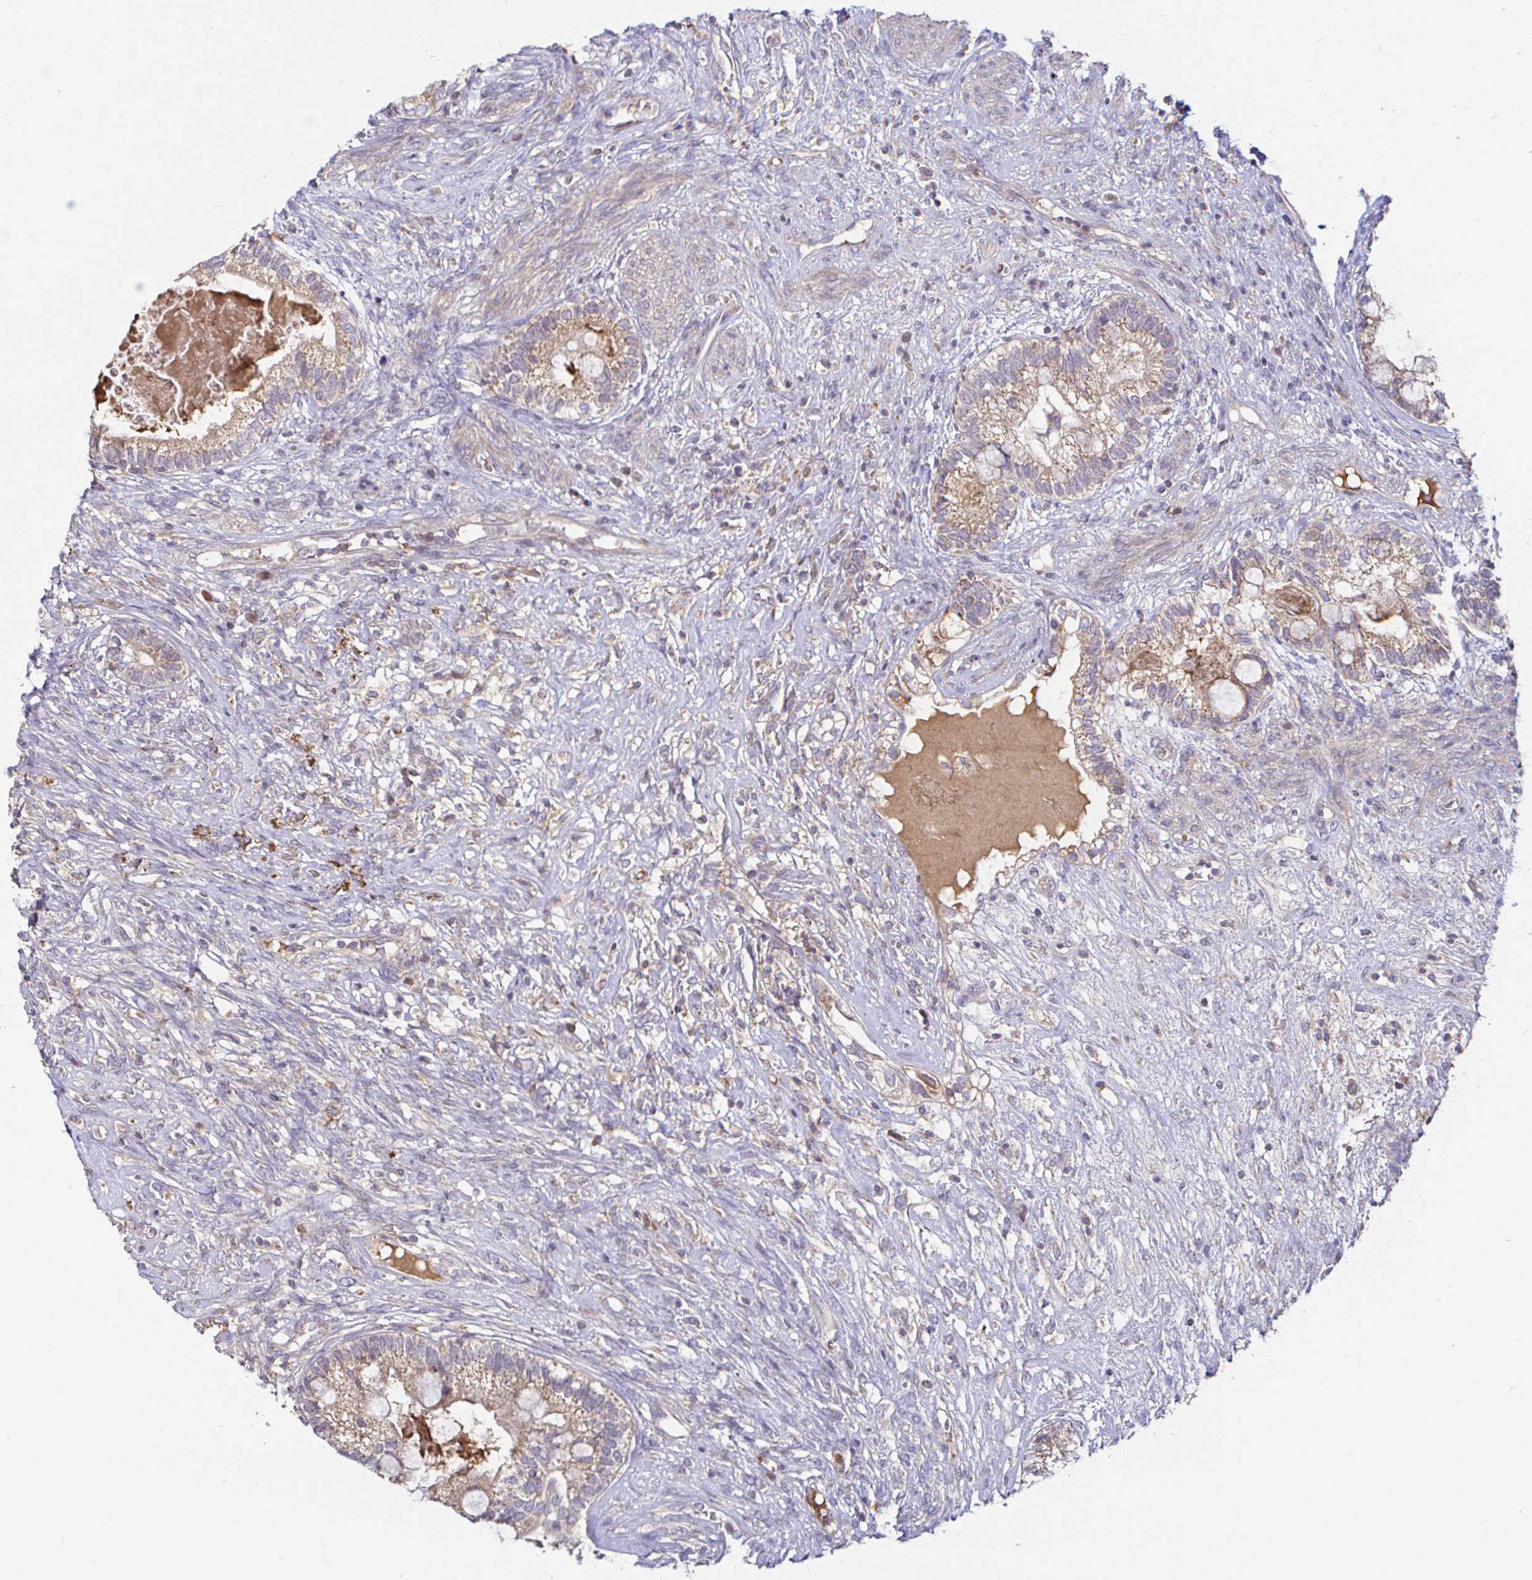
{"staining": {"intensity": "moderate", "quantity": ">75%", "location": "cytoplasmic/membranous"}, "tissue": "testis cancer", "cell_type": "Tumor cells", "image_type": "cancer", "snomed": [{"axis": "morphology", "description": "Seminoma, NOS"}, {"axis": "morphology", "description": "Carcinoma, Embryonal, NOS"}, {"axis": "topography", "description": "Testis"}], "caption": "Protein staining of testis seminoma tissue reveals moderate cytoplasmic/membranous staining in approximately >75% of tumor cells.", "gene": "LARP1", "patient": {"sex": "male", "age": 41}}